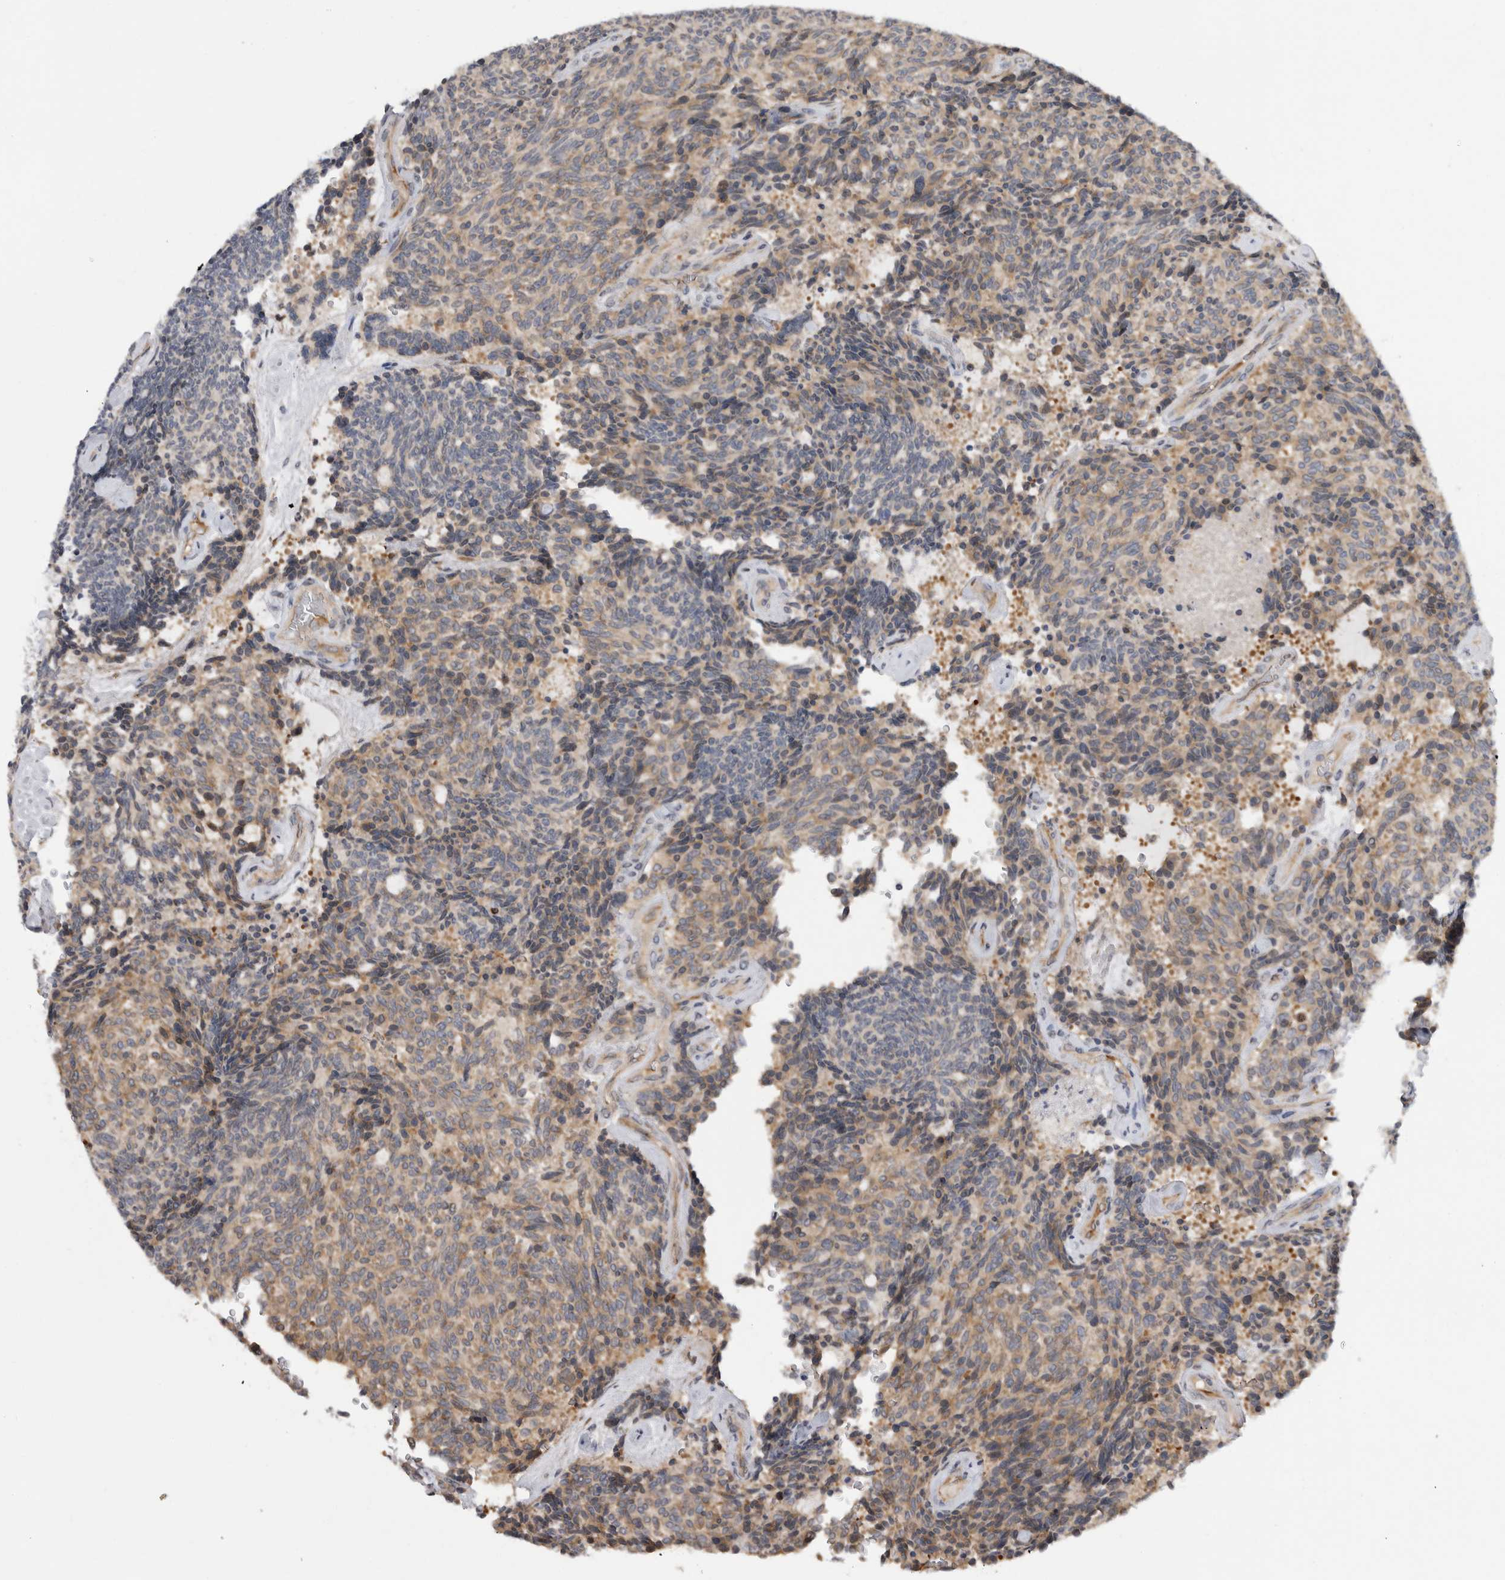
{"staining": {"intensity": "weak", "quantity": ">75%", "location": "cytoplasmic/membranous"}, "tissue": "carcinoid", "cell_type": "Tumor cells", "image_type": "cancer", "snomed": [{"axis": "morphology", "description": "Carcinoid, malignant, NOS"}, {"axis": "topography", "description": "Pancreas"}], "caption": "A photomicrograph of carcinoid stained for a protein shows weak cytoplasmic/membranous brown staining in tumor cells. (DAB (3,3'-diaminobenzidine) IHC, brown staining for protein, blue staining for nuclei).", "gene": "PARP6", "patient": {"sex": "female", "age": 54}}